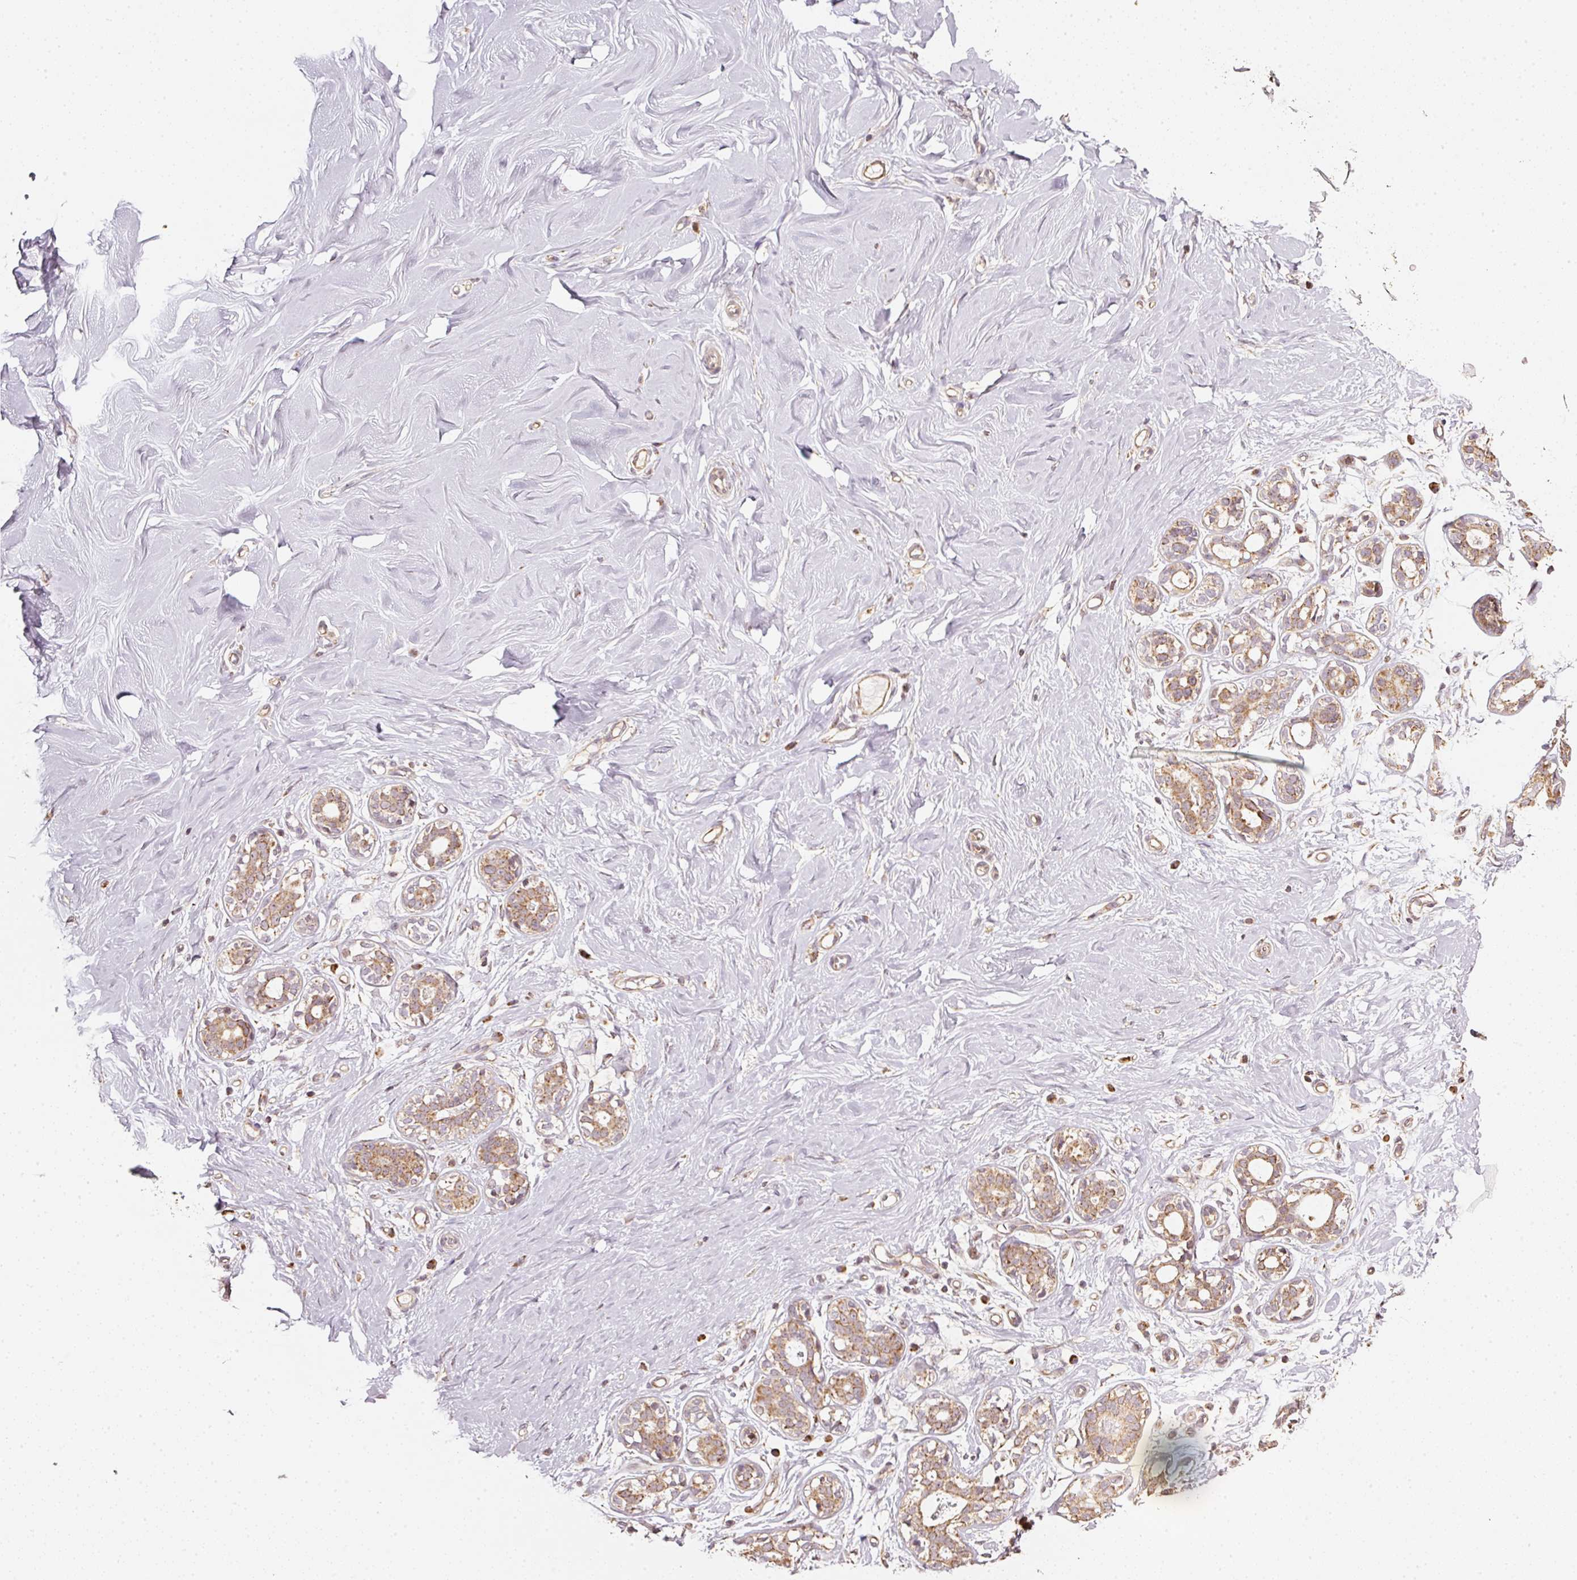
{"staining": {"intensity": "negative", "quantity": "none", "location": "none"}, "tissue": "breast", "cell_type": "Adipocytes", "image_type": "normal", "snomed": [{"axis": "morphology", "description": "Normal tissue, NOS"}, {"axis": "topography", "description": "Breast"}], "caption": "IHC of normal human breast exhibits no positivity in adipocytes. (Stains: DAB IHC with hematoxylin counter stain, Microscopy: brightfield microscopy at high magnification).", "gene": "RAB35", "patient": {"sex": "female", "age": 27}}